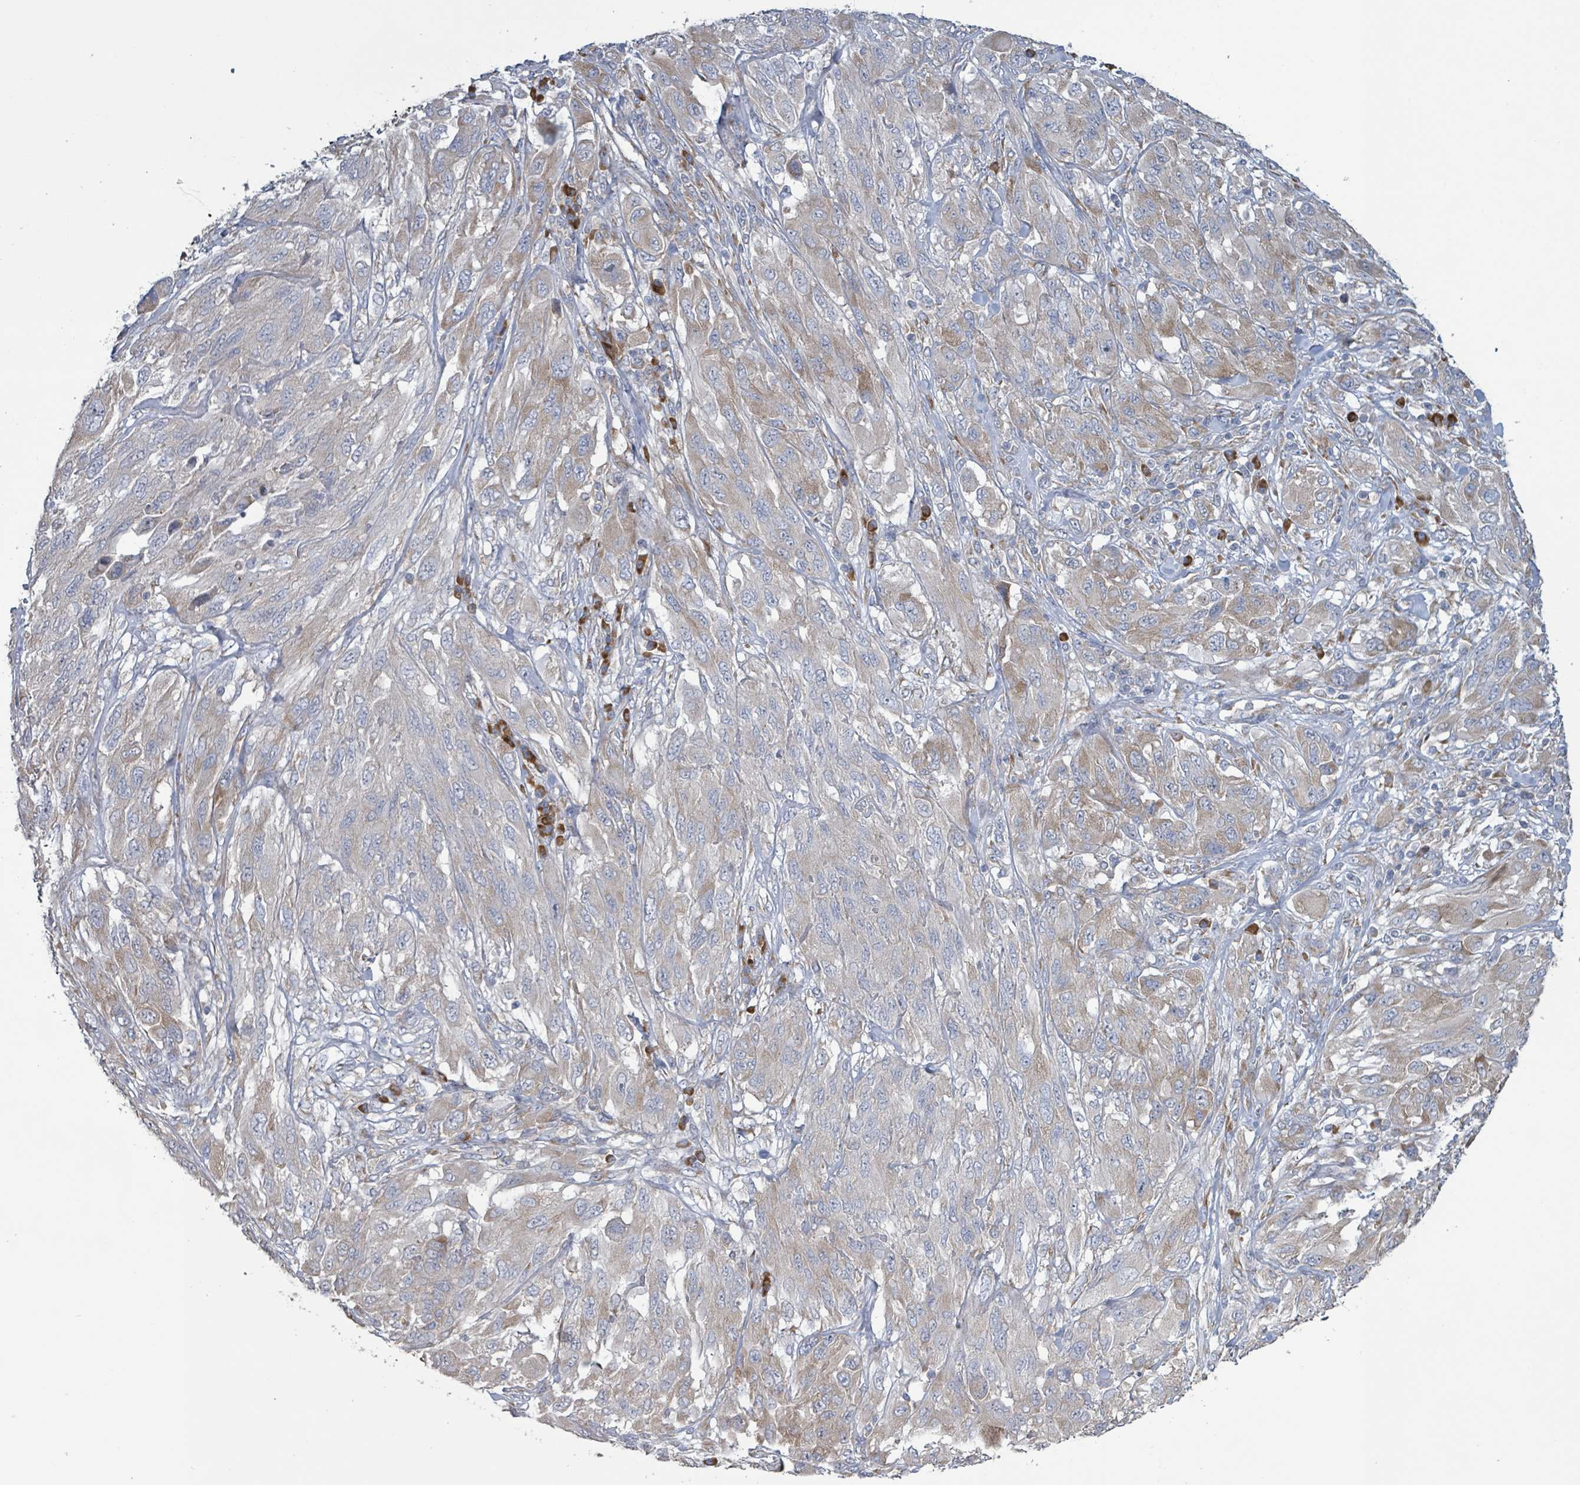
{"staining": {"intensity": "moderate", "quantity": "25%-75%", "location": "cytoplasmic/membranous"}, "tissue": "melanoma", "cell_type": "Tumor cells", "image_type": "cancer", "snomed": [{"axis": "morphology", "description": "Malignant melanoma, NOS"}, {"axis": "topography", "description": "Skin"}], "caption": "Immunohistochemistry of human melanoma reveals medium levels of moderate cytoplasmic/membranous staining in about 25%-75% of tumor cells. The staining was performed using DAB (3,3'-diaminobenzidine) to visualize the protein expression in brown, while the nuclei were stained in blue with hematoxylin (Magnification: 20x).", "gene": "RPL32", "patient": {"sex": "female", "age": 91}}